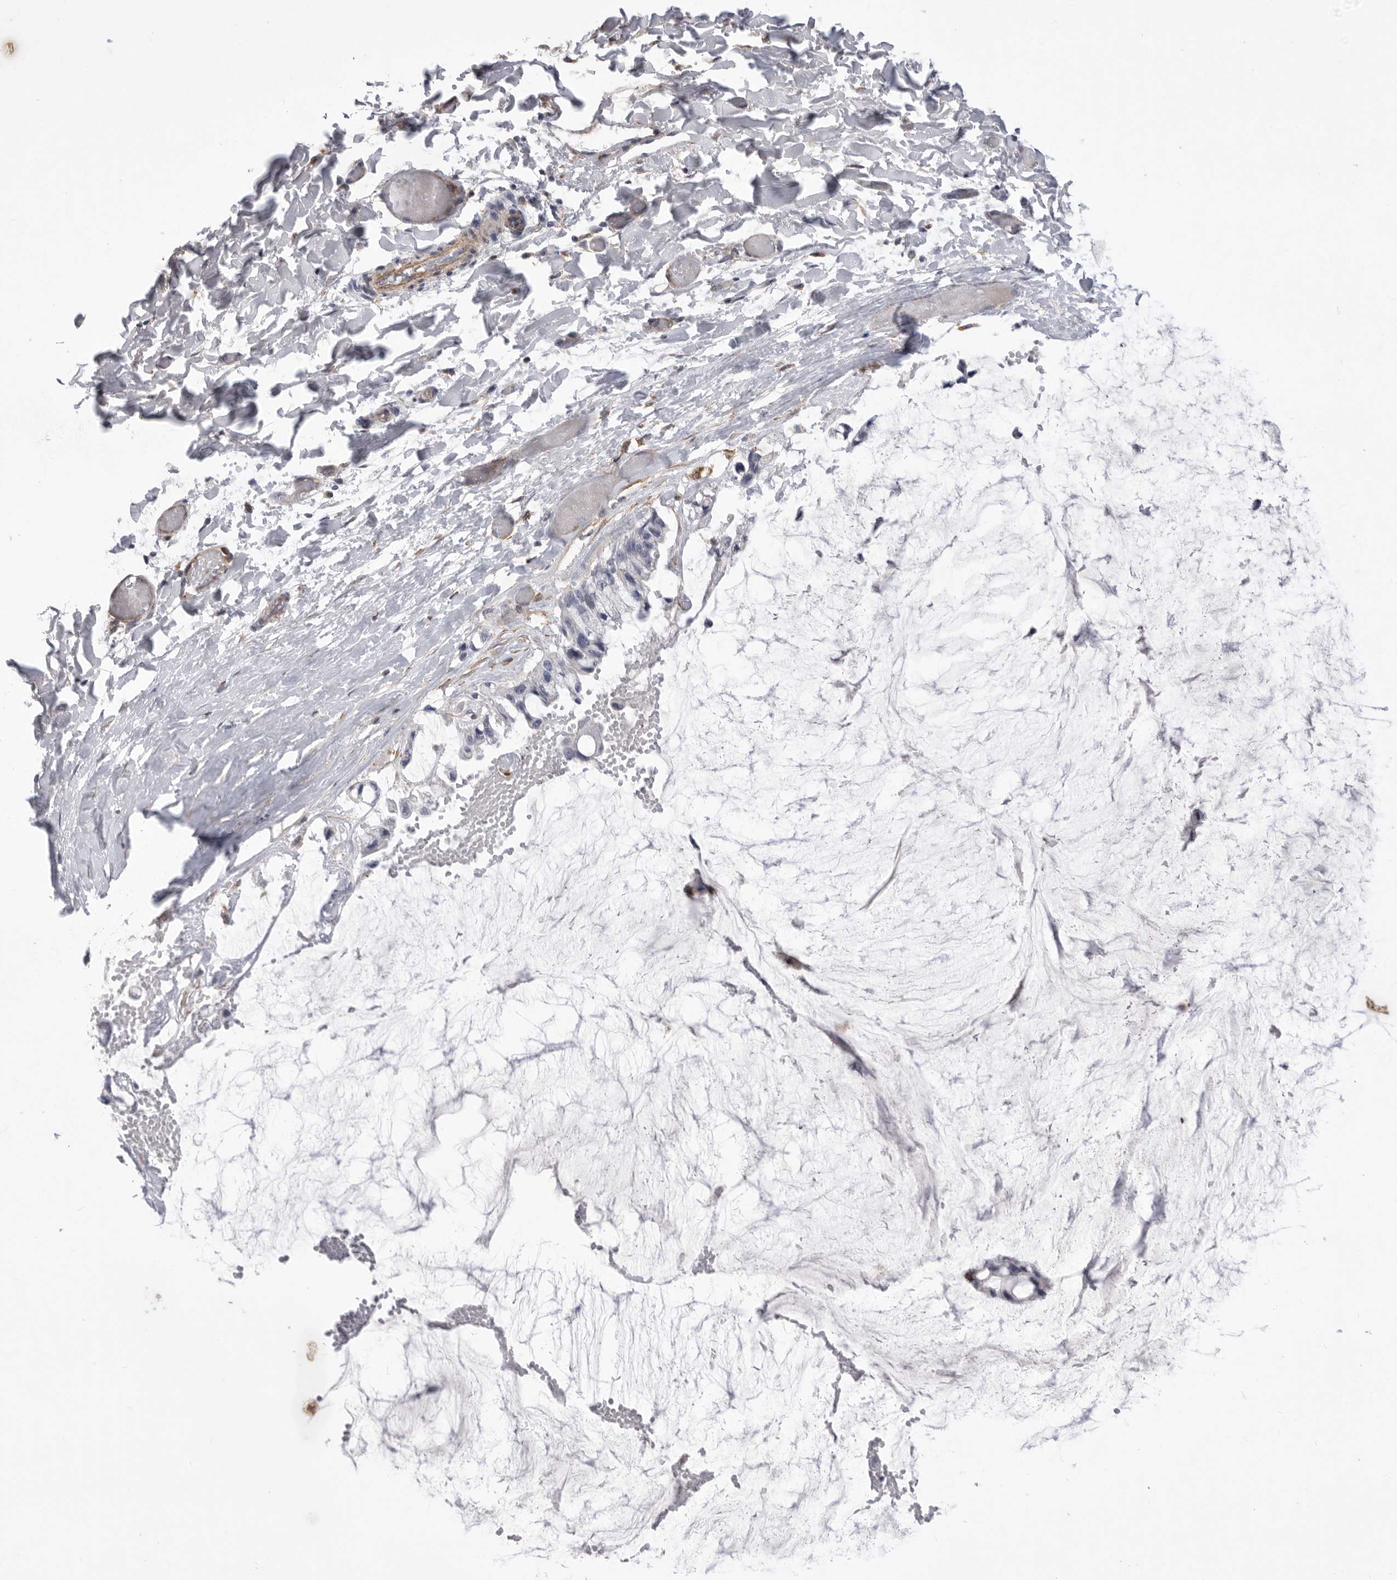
{"staining": {"intensity": "negative", "quantity": "none", "location": "none"}, "tissue": "ovarian cancer", "cell_type": "Tumor cells", "image_type": "cancer", "snomed": [{"axis": "morphology", "description": "Cystadenocarcinoma, mucinous, NOS"}, {"axis": "topography", "description": "Ovary"}], "caption": "Human mucinous cystadenocarcinoma (ovarian) stained for a protein using immunohistochemistry demonstrates no expression in tumor cells.", "gene": "SIGLEC10", "patient": {"sex": "female", "age": 39}}